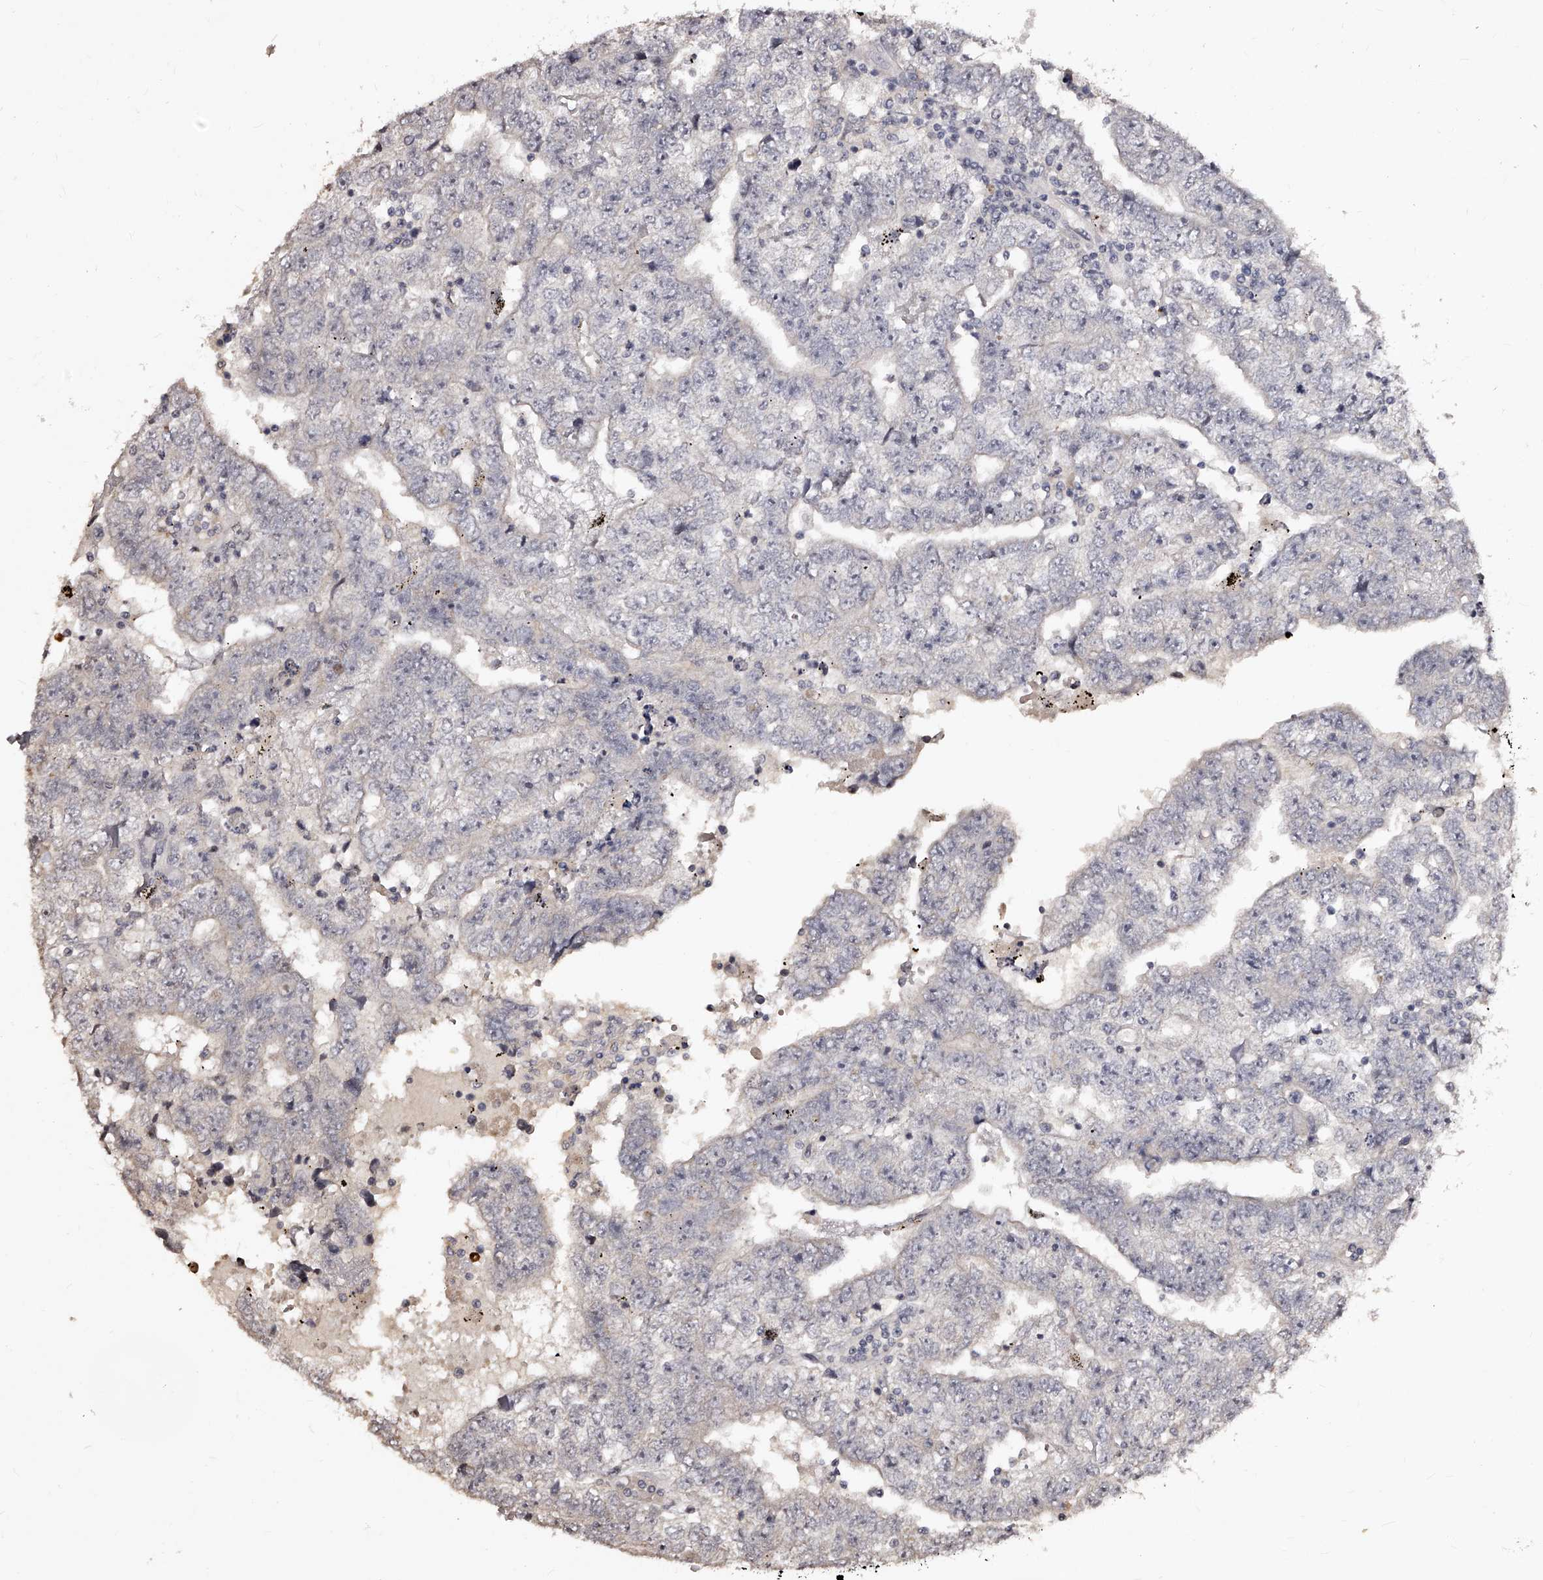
{"staining": {"intensity": "negative", "quantity": "none", "location": "none"}, "tissue": "testis cancer", "cell_type": "Tumor cells", "image_type": "cancer", "snomed": [{"axis": "morphology", "description": "Carcinoma, Embryonal, NOS"}, {"axis": "topography", "description": "Testis"}], "caption": "Immunohistochemistry (IHC) image of neoplastic tissue: testis cancer (embryonal carcinoma) stained with DAB (3,3'-diaminobenzidine) exhibits no significant protein positivity in tumor cells. (IHC, brightfield microscopy, high magnification).", "gene": "TSHR", "patient": {"sex": "male", "age": 25}}